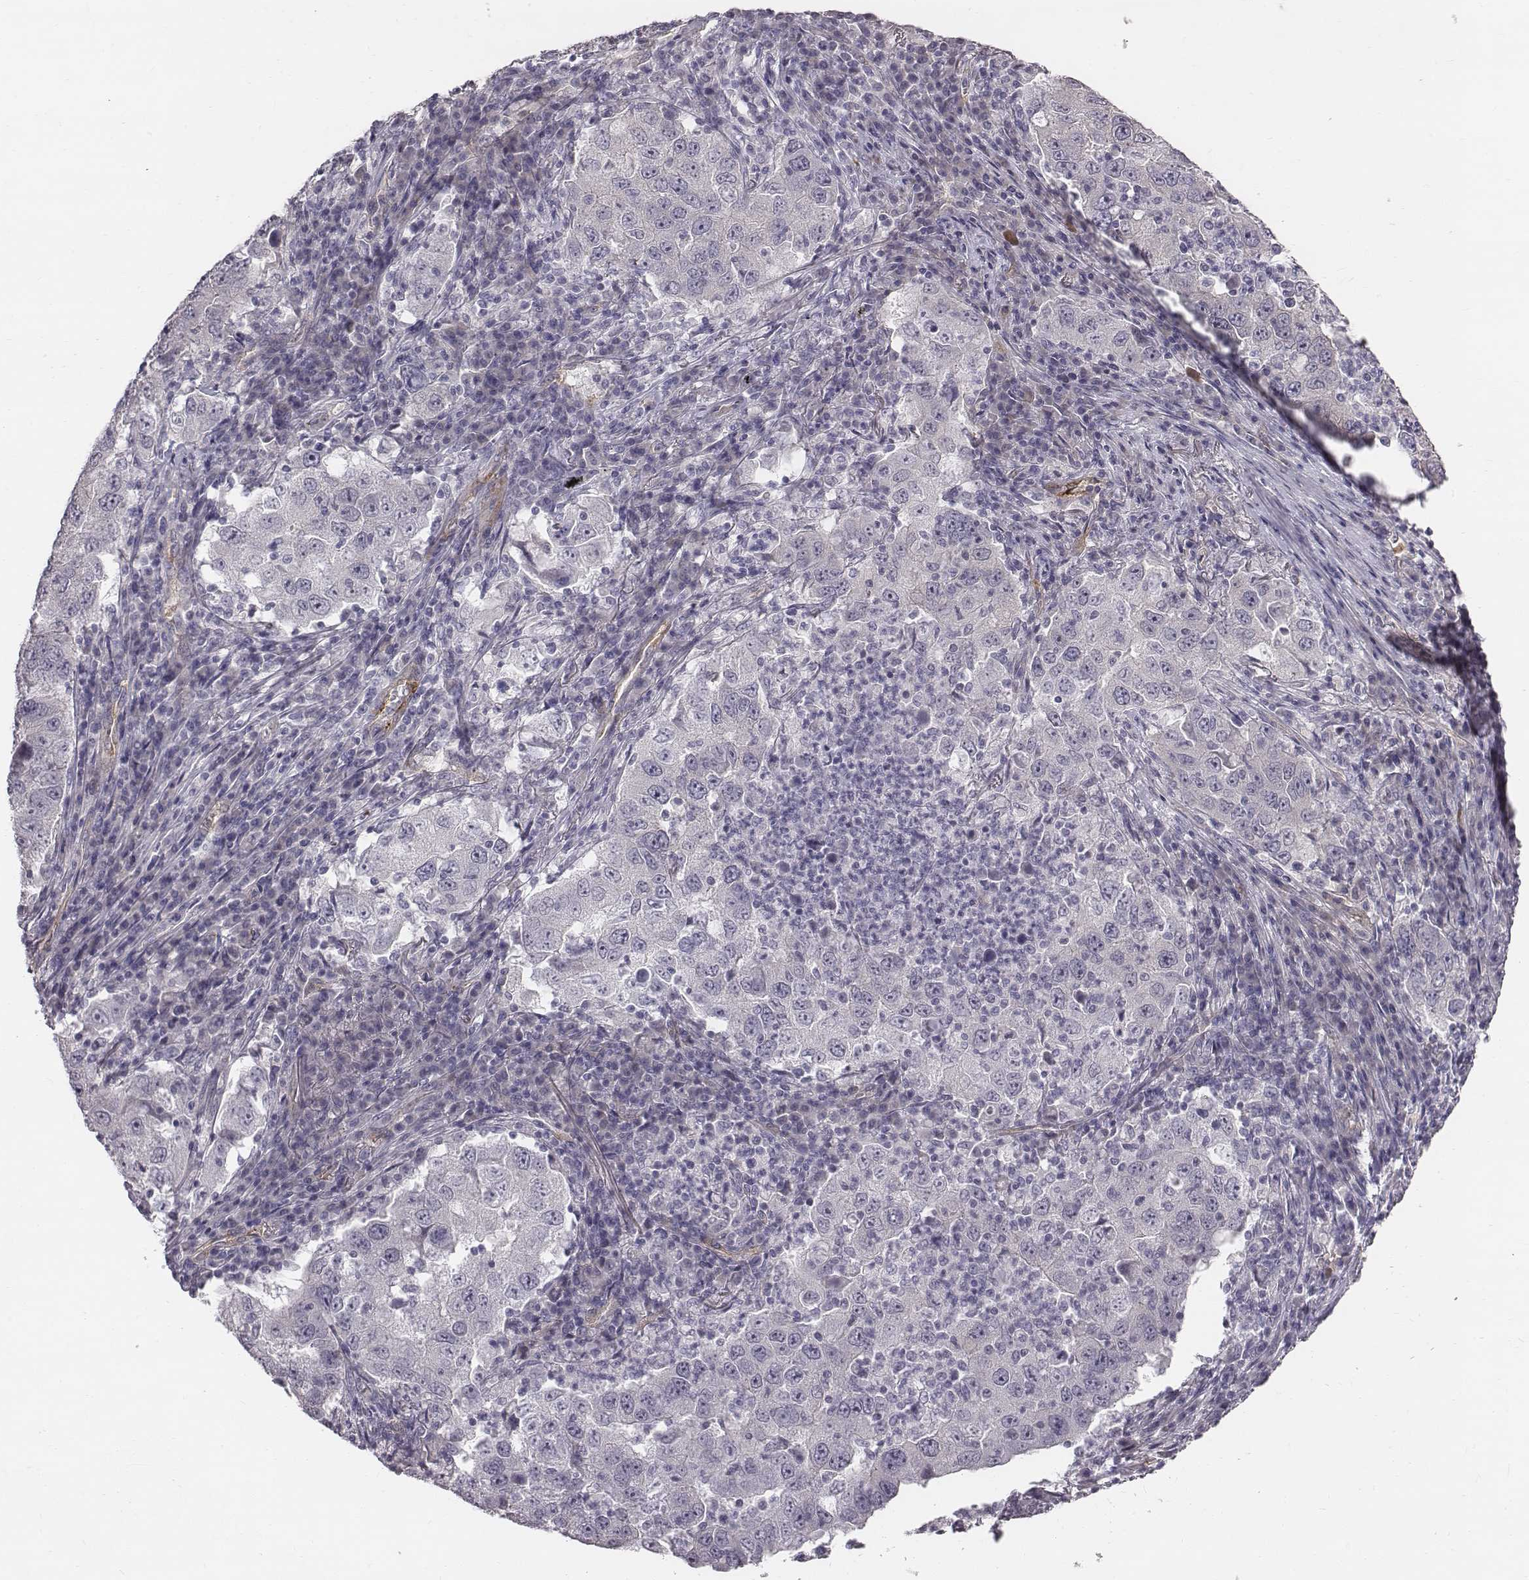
{"staining": {"intensity": "negative", "quantity": "none", "location": "none"}, "tissue": "lung cancer", "cell_type": "Tumor cells", "image_type": "cancer", "snomed": [{"axis": "morphology", "description": "Adenocarcinoma, NOS"}, {"axis": "topography", "description": "Lung"}], "caption": "An IHC photomicrograph of lung adenocarcinoma is shown. There is no staining in tumor cells of lung adenocarcinoma. (Brightfield microscopy of DAB (3,3'-diaminobenzidine) immunohistochemistry (IHC) at high magnification).", "gene": "PRKCZ", "patient": {"sex": "male", "age": 73}}